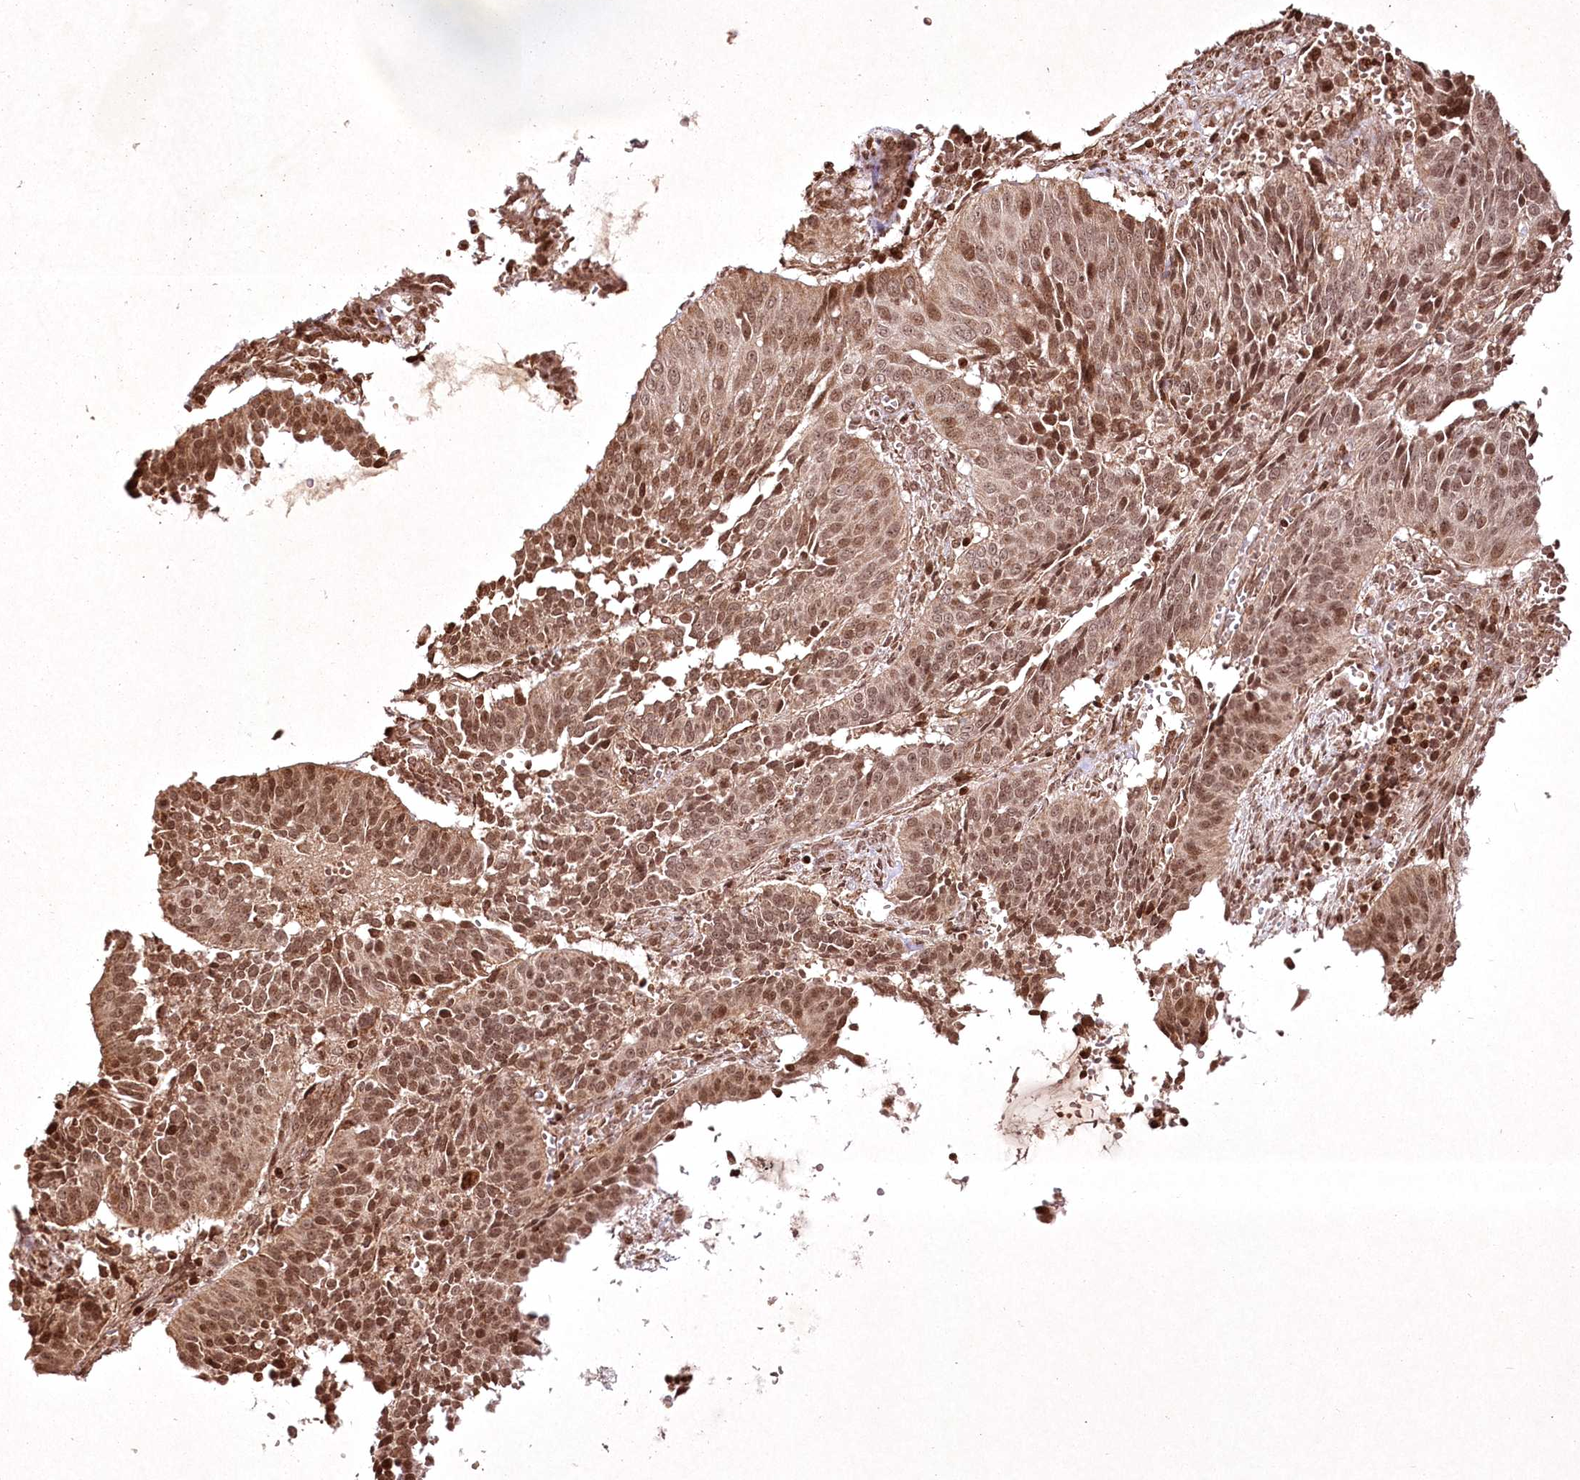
{"staining": {"intensity": "moderate", "quantity": ">75%", "location": "nuclear"}, "tissue": "cervical cancer", "cell_type": "Tumor cells", "image_type": "cancer", "snomed": [{"axis": "morphology", "description": "Normal tissue, NOS"}, {"axis": "morphology", "description": "Squamous cell carcinoma, NOS"}, {"axis": "topography", "description": "Cervix"}], "caption": "Protein expression analysis of cervical cancer (squamous cell carcinoma) exhibits moderate nuclear staining in about >75% of tumor cells.", "gene": "CARM1", "patient": {"sex": "female", "age": 39}}